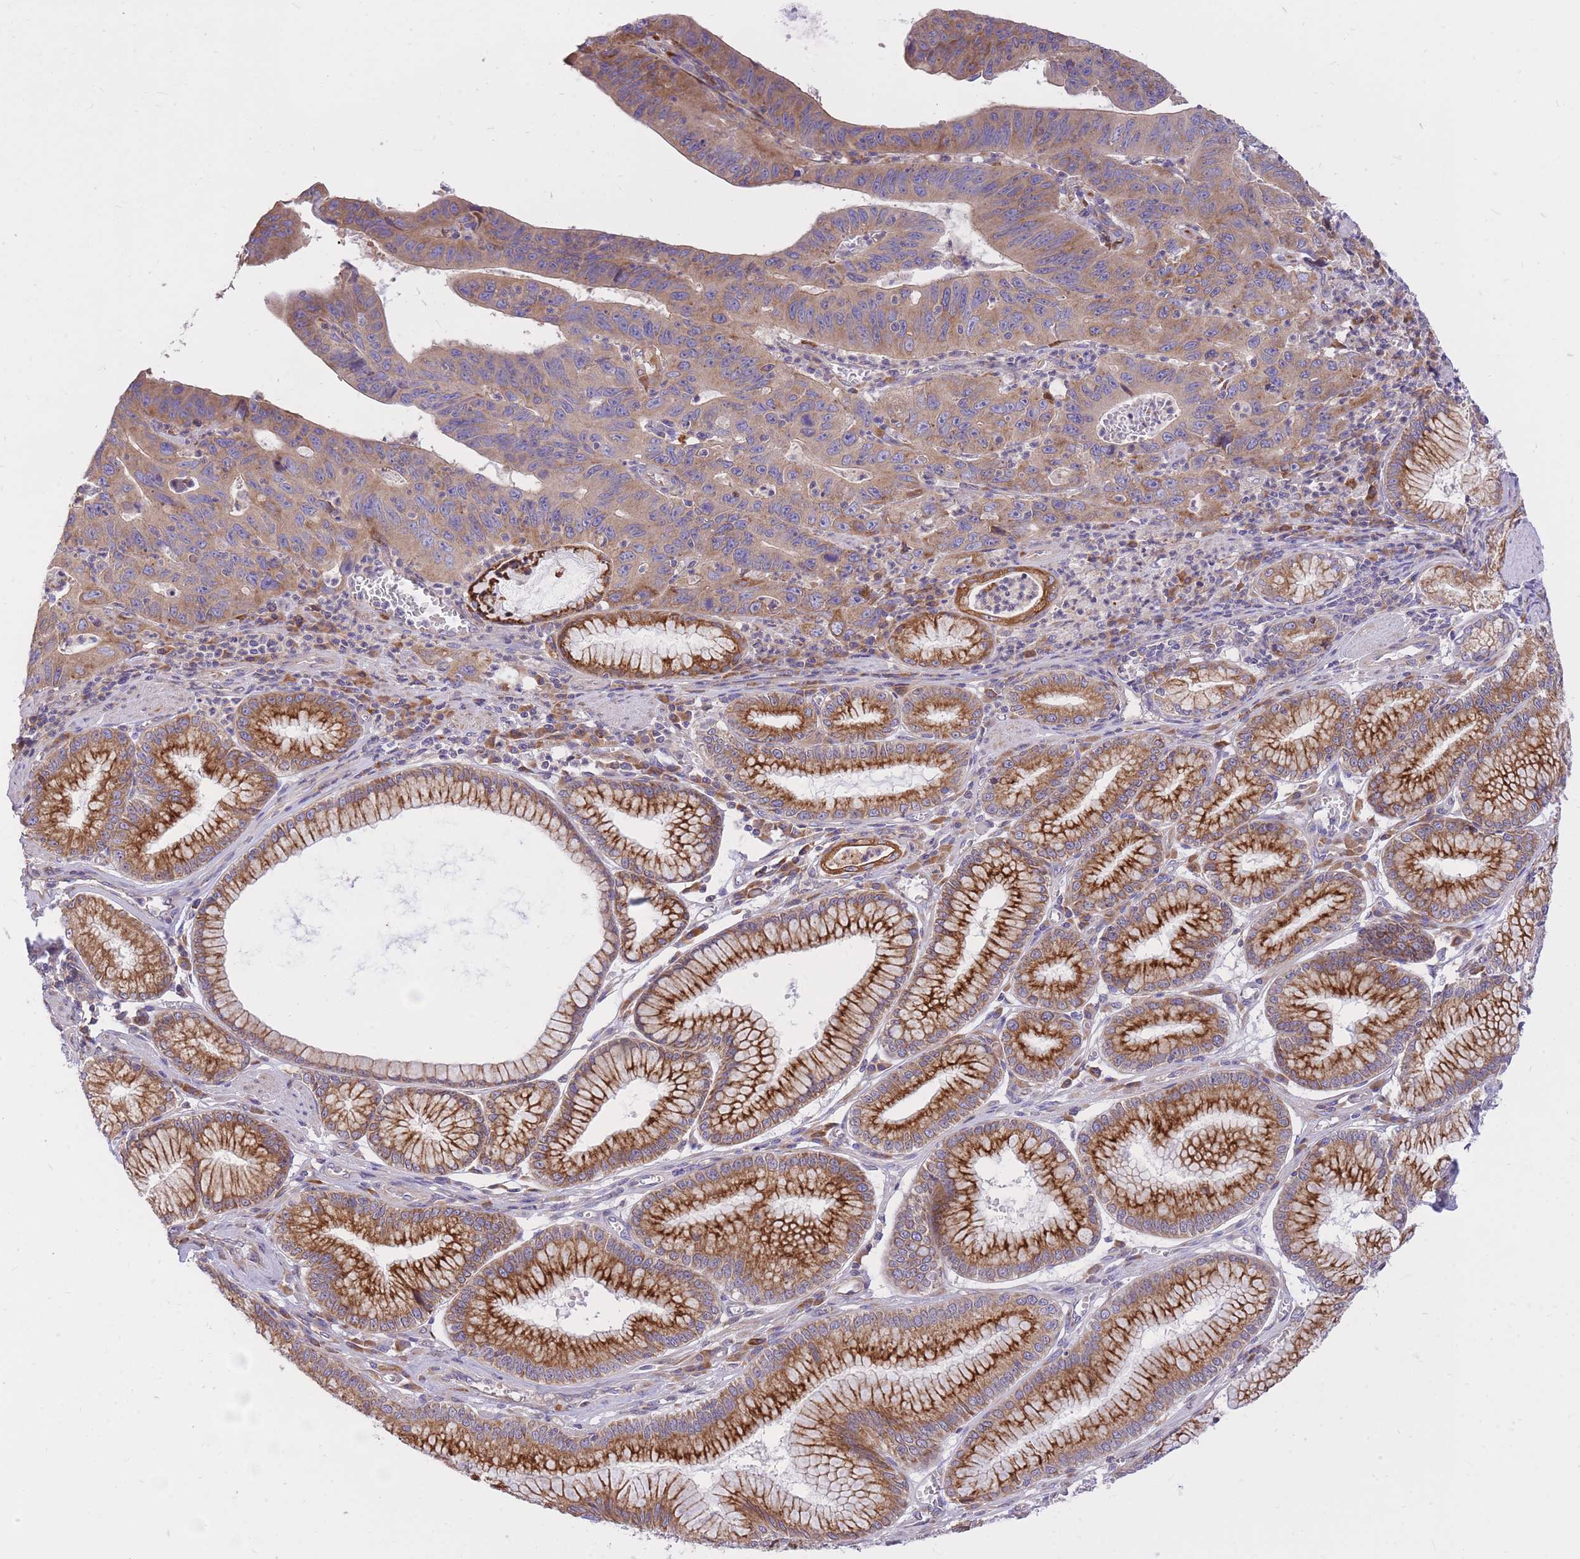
{"staining": {"intensity": "weak", "quantity": ">75%", "location": "cytoplasmic/membranous"}, "tissue": "stomach cancer", "cell_type": "Tumor cells", "image_type": "cancer", "snomed": [{"axis": "morphology", "description": "Adenocarcinoma, NOS"}, {"axis": "topography", "description": "Stomach"}], "caption": "DAB (3,3'-diaminobenzidine) immunohistochemical staining of stomach adenocarcinoma demonstrates weak cytoplasmic/membranous protein positivity in about >75% of tumor cells.", "gene": "GBP7", "patient": {"sex": "male", "age": 59}}